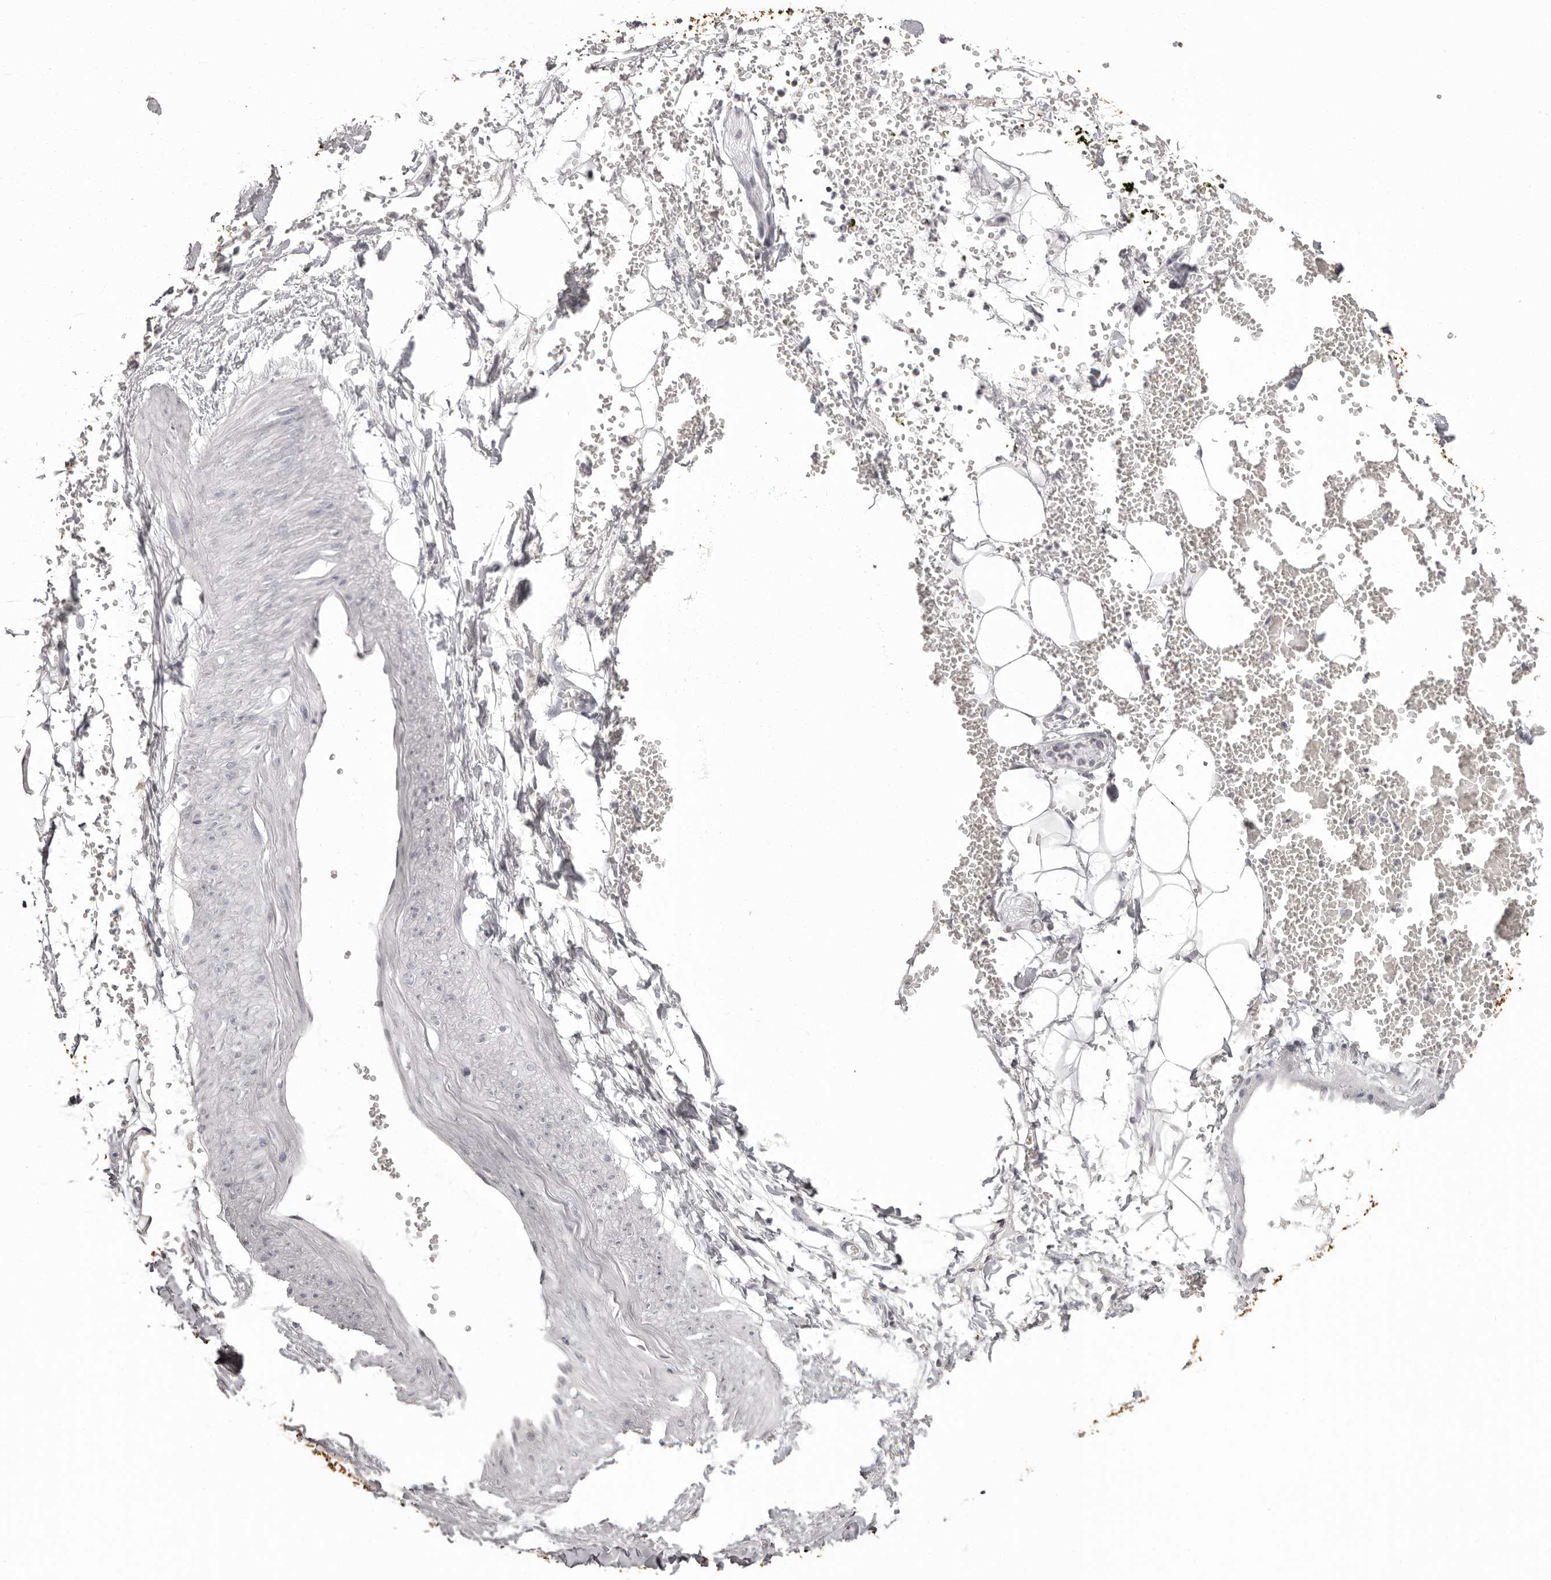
{"staining": {"intensity": "negative", "quantity": "none", "location": "none"}, "tissue": "adipose tissue", "cell_type": "Adipocytes", "image_type": "normal", "snomed": [{"axis": "morphology", "description": "Normal tissue, NOS"}, {"axis": "morphology", "description": "Adenocarcinoma, NOS"}, {"axis": "topography", "description": "Pancreas"}, {"axis": "topography", "description": "Peripheral nerve tissue"}], "caption": "Immunohistochemical staining of normal human adipose tissue reveals no significant positivity in adipocytes.", "gene": "C8orf74", "patient": {"sex": "male", "age": 59}}